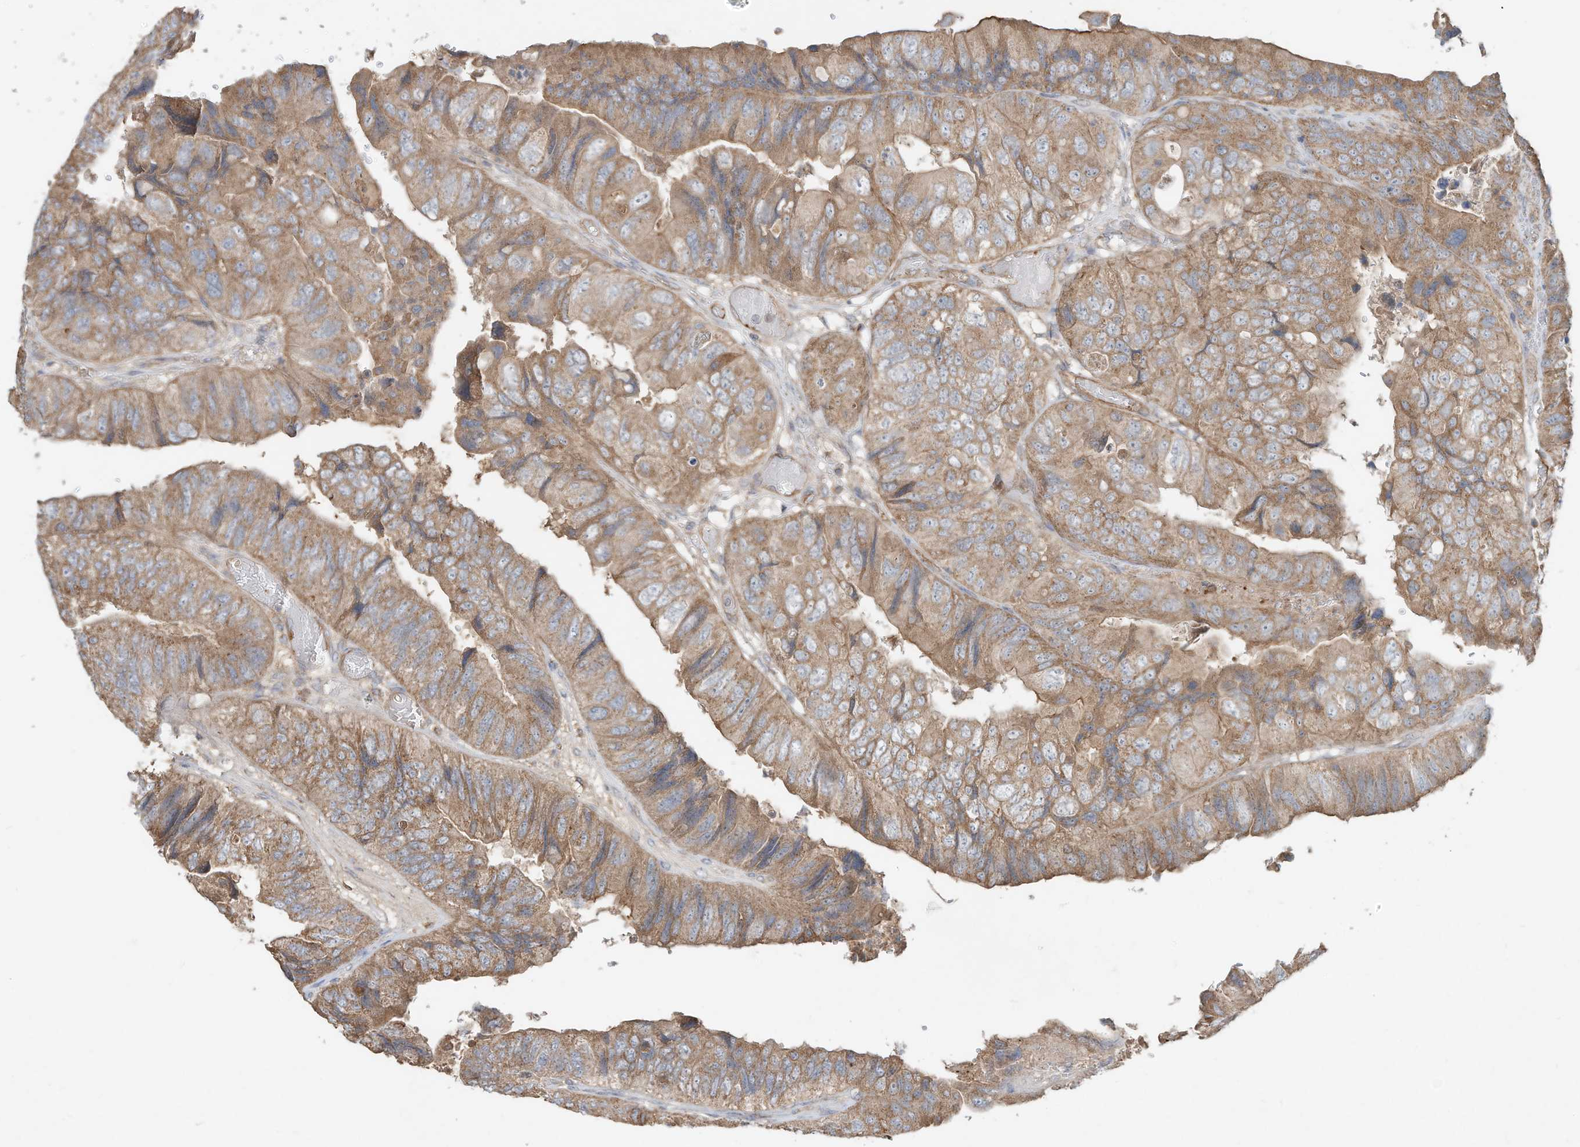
{"staining": {"intensity": "moderate", "quantity": ">75%", "location": "cytoplasmic/membranous"}, "tissue": "colorectal cancer", "cell_type": "Tumor cells", "image_type": "cancer", "snomed": [{"axis": "morphology", "description": "Adenocarcinoma, NOS"}, {"axis": "topography", "description": "Rectum"}], "caption": "A brown stain shows moderate cytoplasmic/membranous positivity of a protein in colorectal cancer (adenocarcinoma) tumor cells. (DAB (3,3'-diaminobenzidine) IHC, brown staining for protein, blue staining for nuclei).", "gene": "HTR5A", "patient": {"sex": "male", "age": 63}}